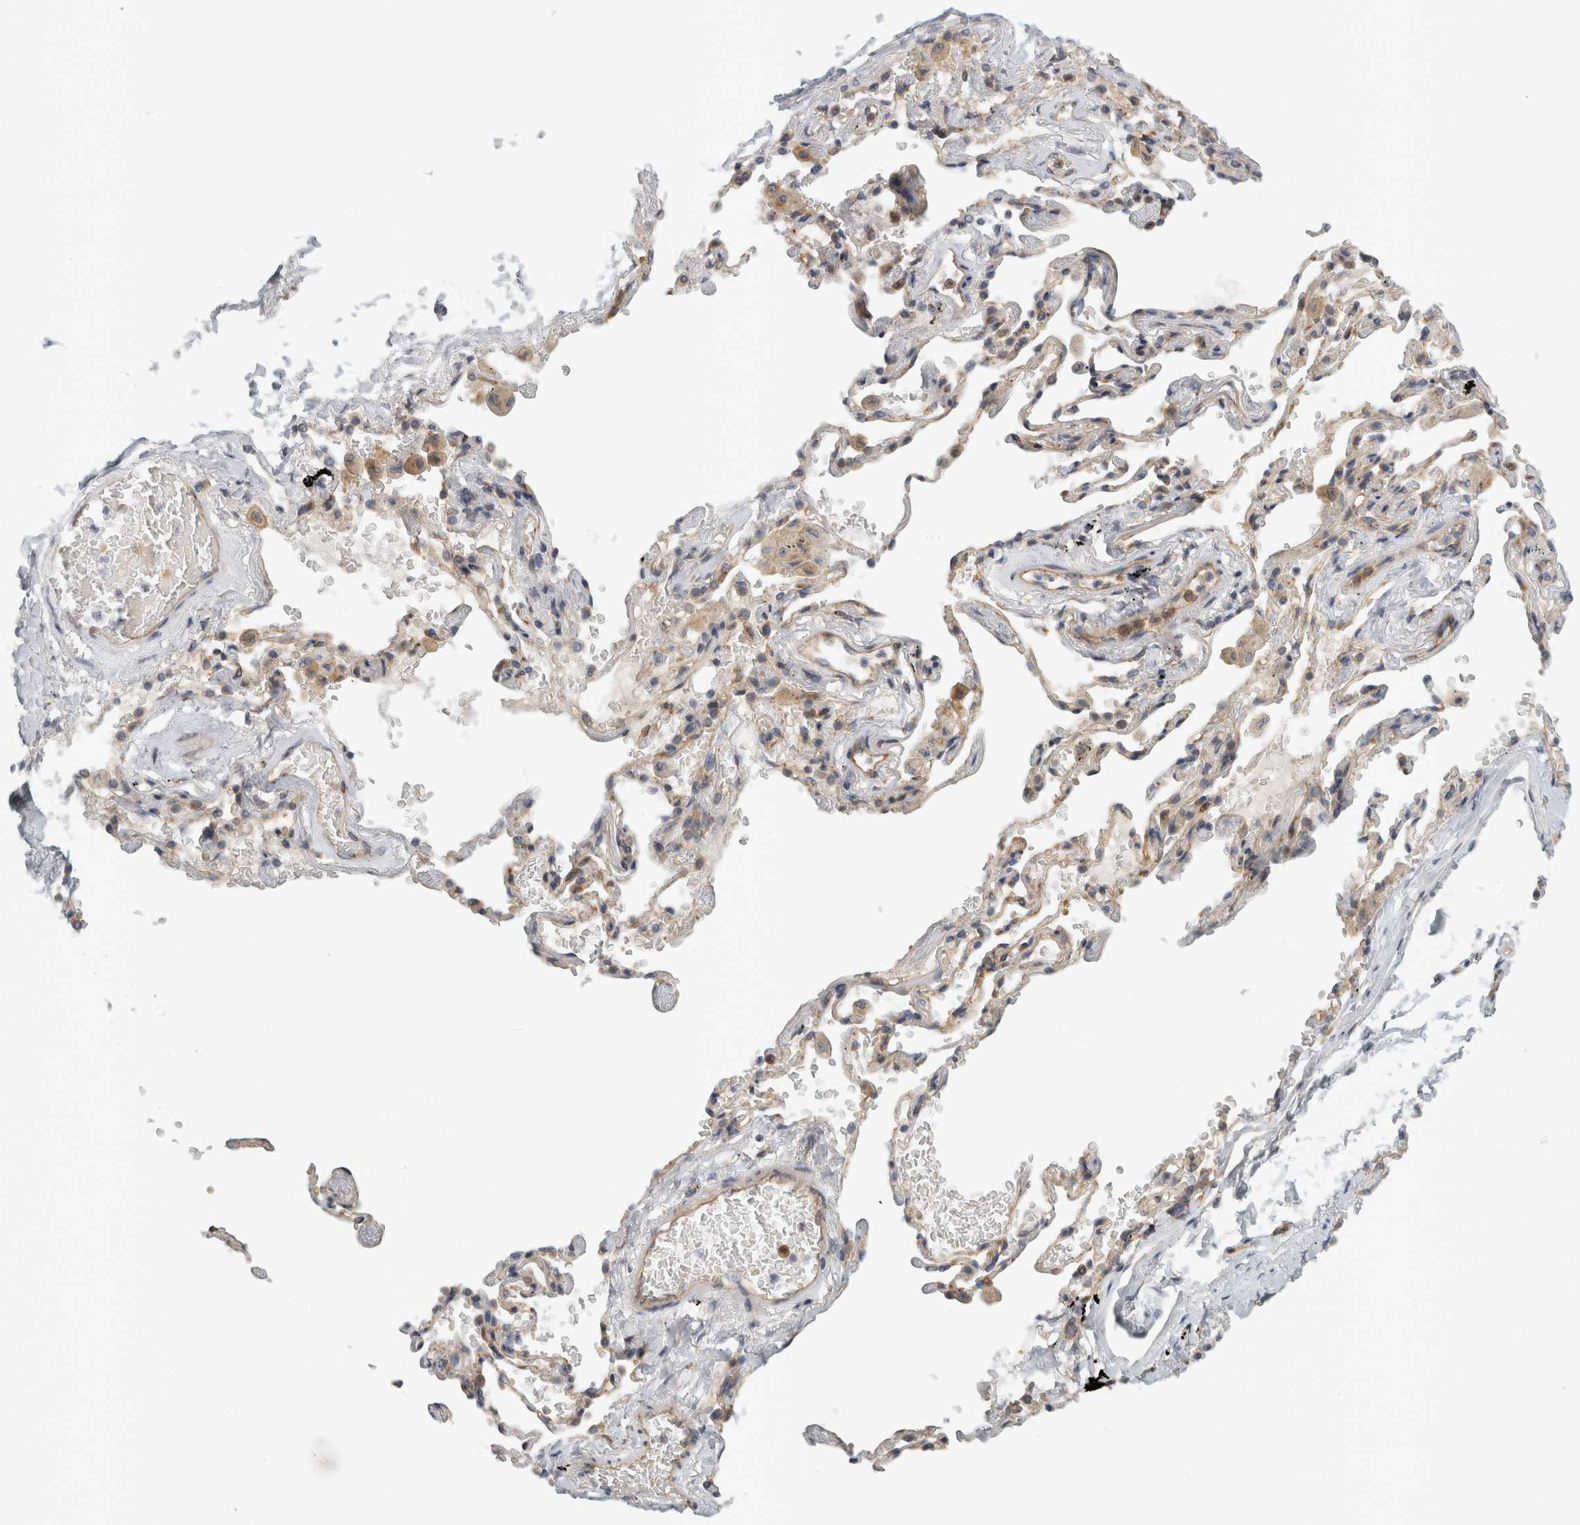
{"staining": {"intensity": "negative", "quantity": "none", "location": "none"}, "tissue": "adipose tissue", "cell_type": "Adipocytes", "image_type": "normal", "snomed": [{"axis": "morphology", "description": "Normal tissue, NOS"}, {"axis": "topography", "description": "Cartilage tissue"}, {"axis": "topography", "description": "Lung"}], "caption": "High power microscopy image of an immunohistochemistry (IHC) image of normal adipose tissue, revealing no significant positivity in adipocytes.", "gene": "PEX6", "patient": {"sex": "female", "age": 77}}